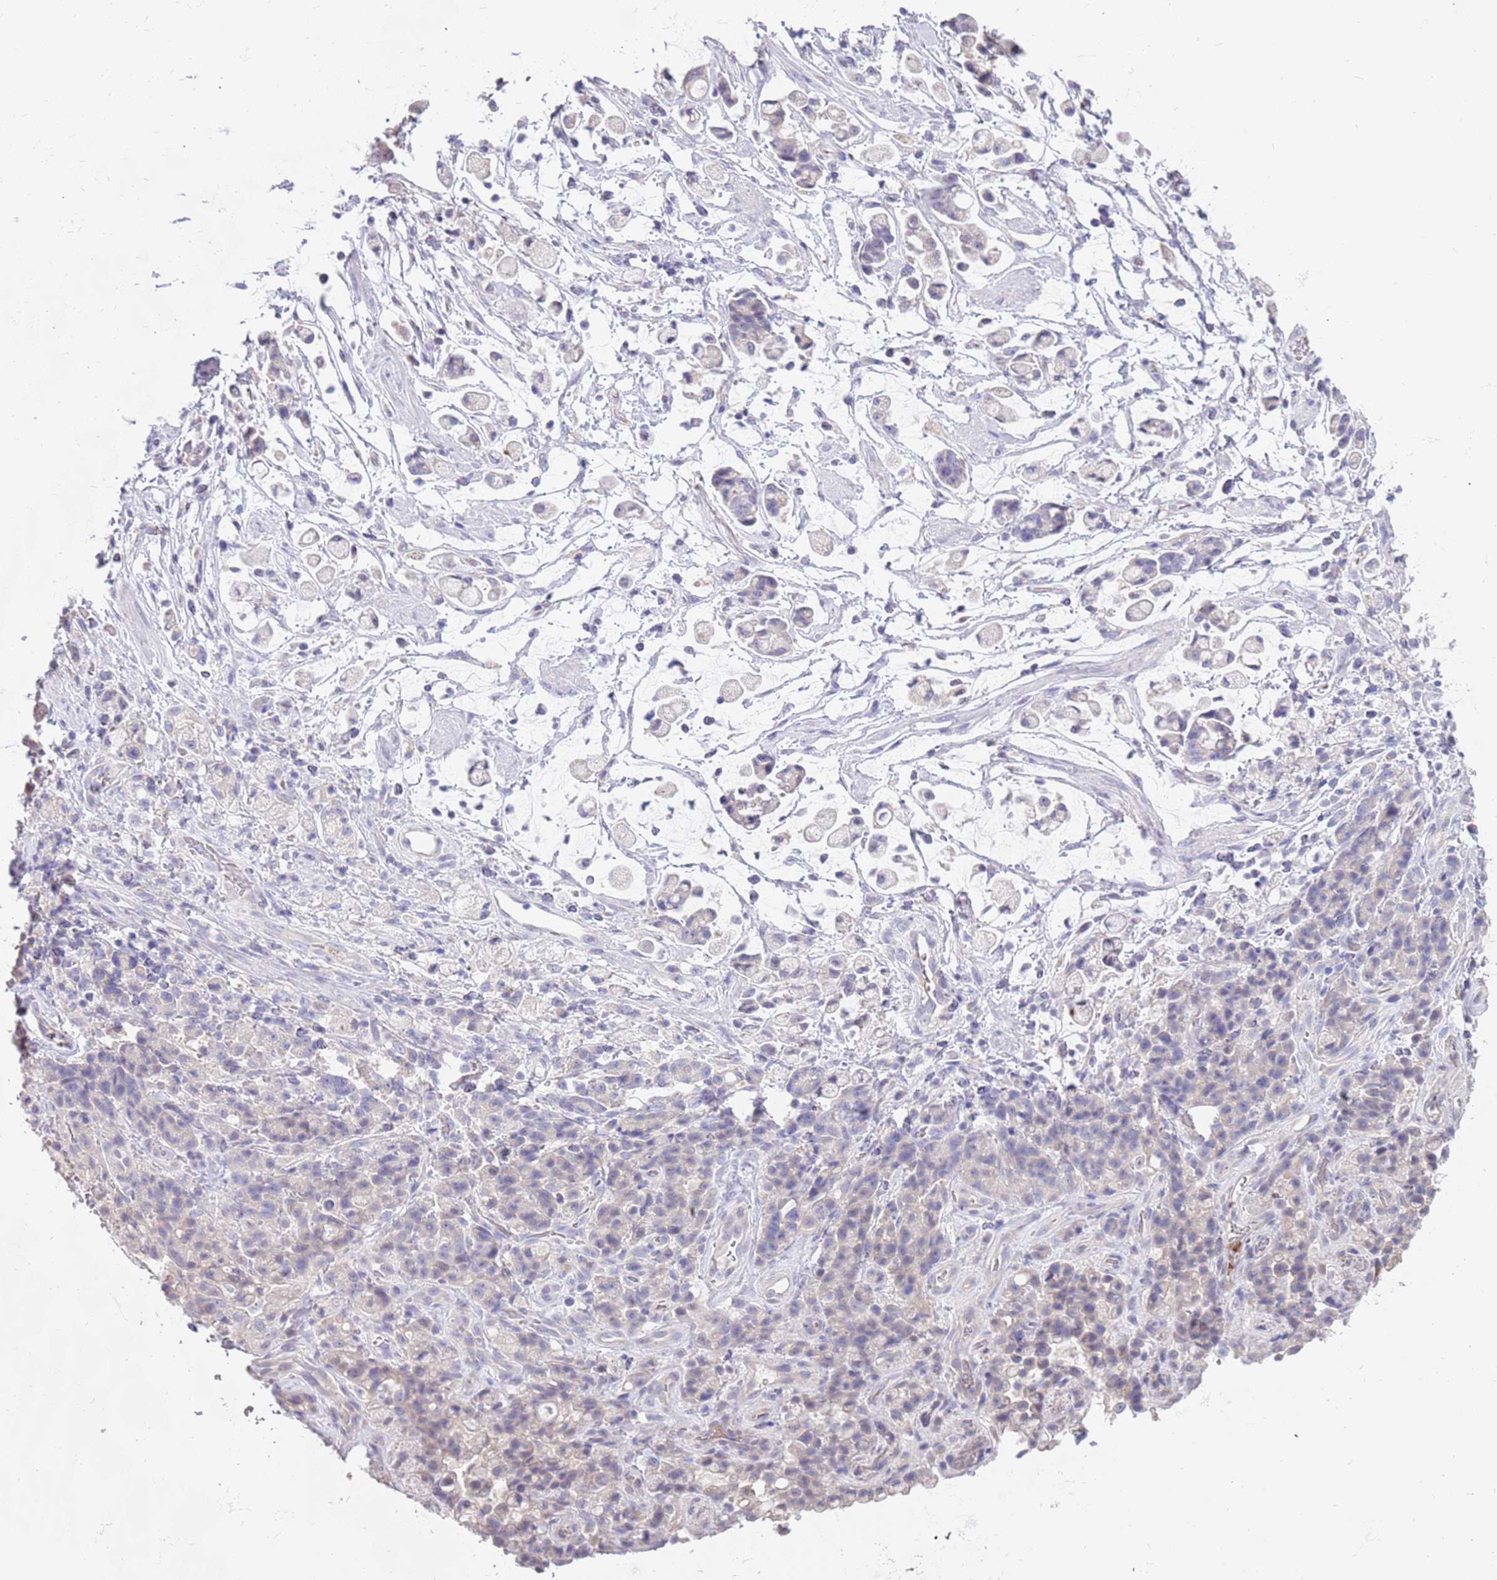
{"staining": {"intensity": "negative", "quantity": "none", "location": "none"}, "tissue": "stomach cancer", "cell_type": "Tumor cells", "image_type": "cancer", "snomed": [{"axis": "morphology", "description": "Adenocarcinoma, NOS"}, {"axis": "topography", "description": "Stomach"}], "caption": "Immunohistochemical staining of human stomach cancer (adenocarcinoma) exhibits no significant positivity in tumor cells.", "gene": "RHCG", "patient": {"sex": "female", "age": 60}}